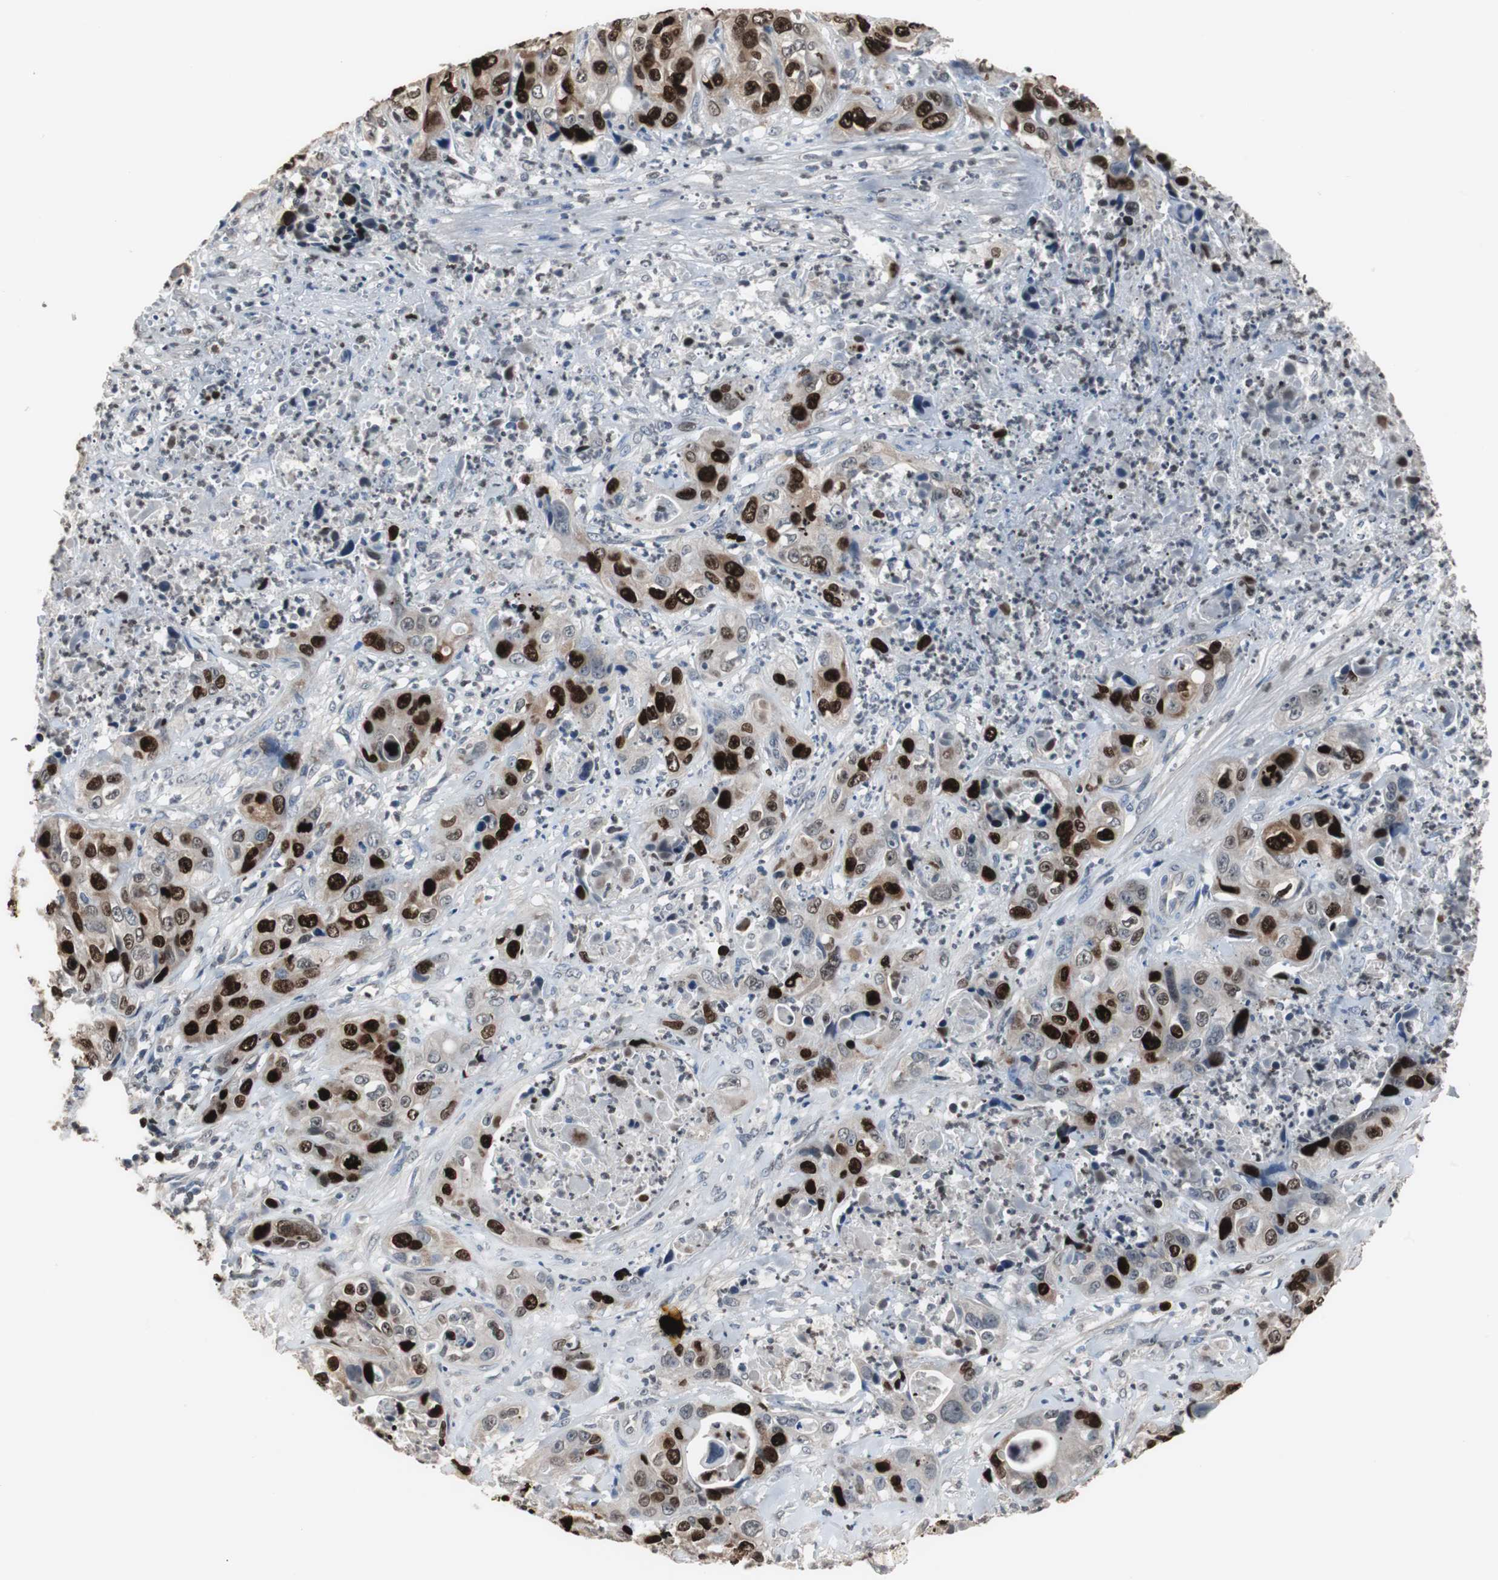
{"staining": {"intensity": "strong", "quantity": ">75%", "location": "cytoplasmic/membranous,nuclear"}, "tissue": "liver cancer", "cell_type": "Tumor cells", "image_type": "cancer", "snomed": [{"axis": "morphology", "description": "Cholangiocarcinoma"}, {"axis": "topography", "description": "Liver"}], "caption": "Liver cholangiocarcinoma tissue displays strong cytoplasmic/membranous and nuclear expression in approximately >75% of tumor cells, visualized by immunohistochemistry. The staining is performed using DAB (3,3'-diaminobenzidine) brown chromogen to label protein expression. The nuclei are counter-stained blue using hematoxylin.", "gene": "TOP2A", "patient": {"sex": "female", "age": 61}}